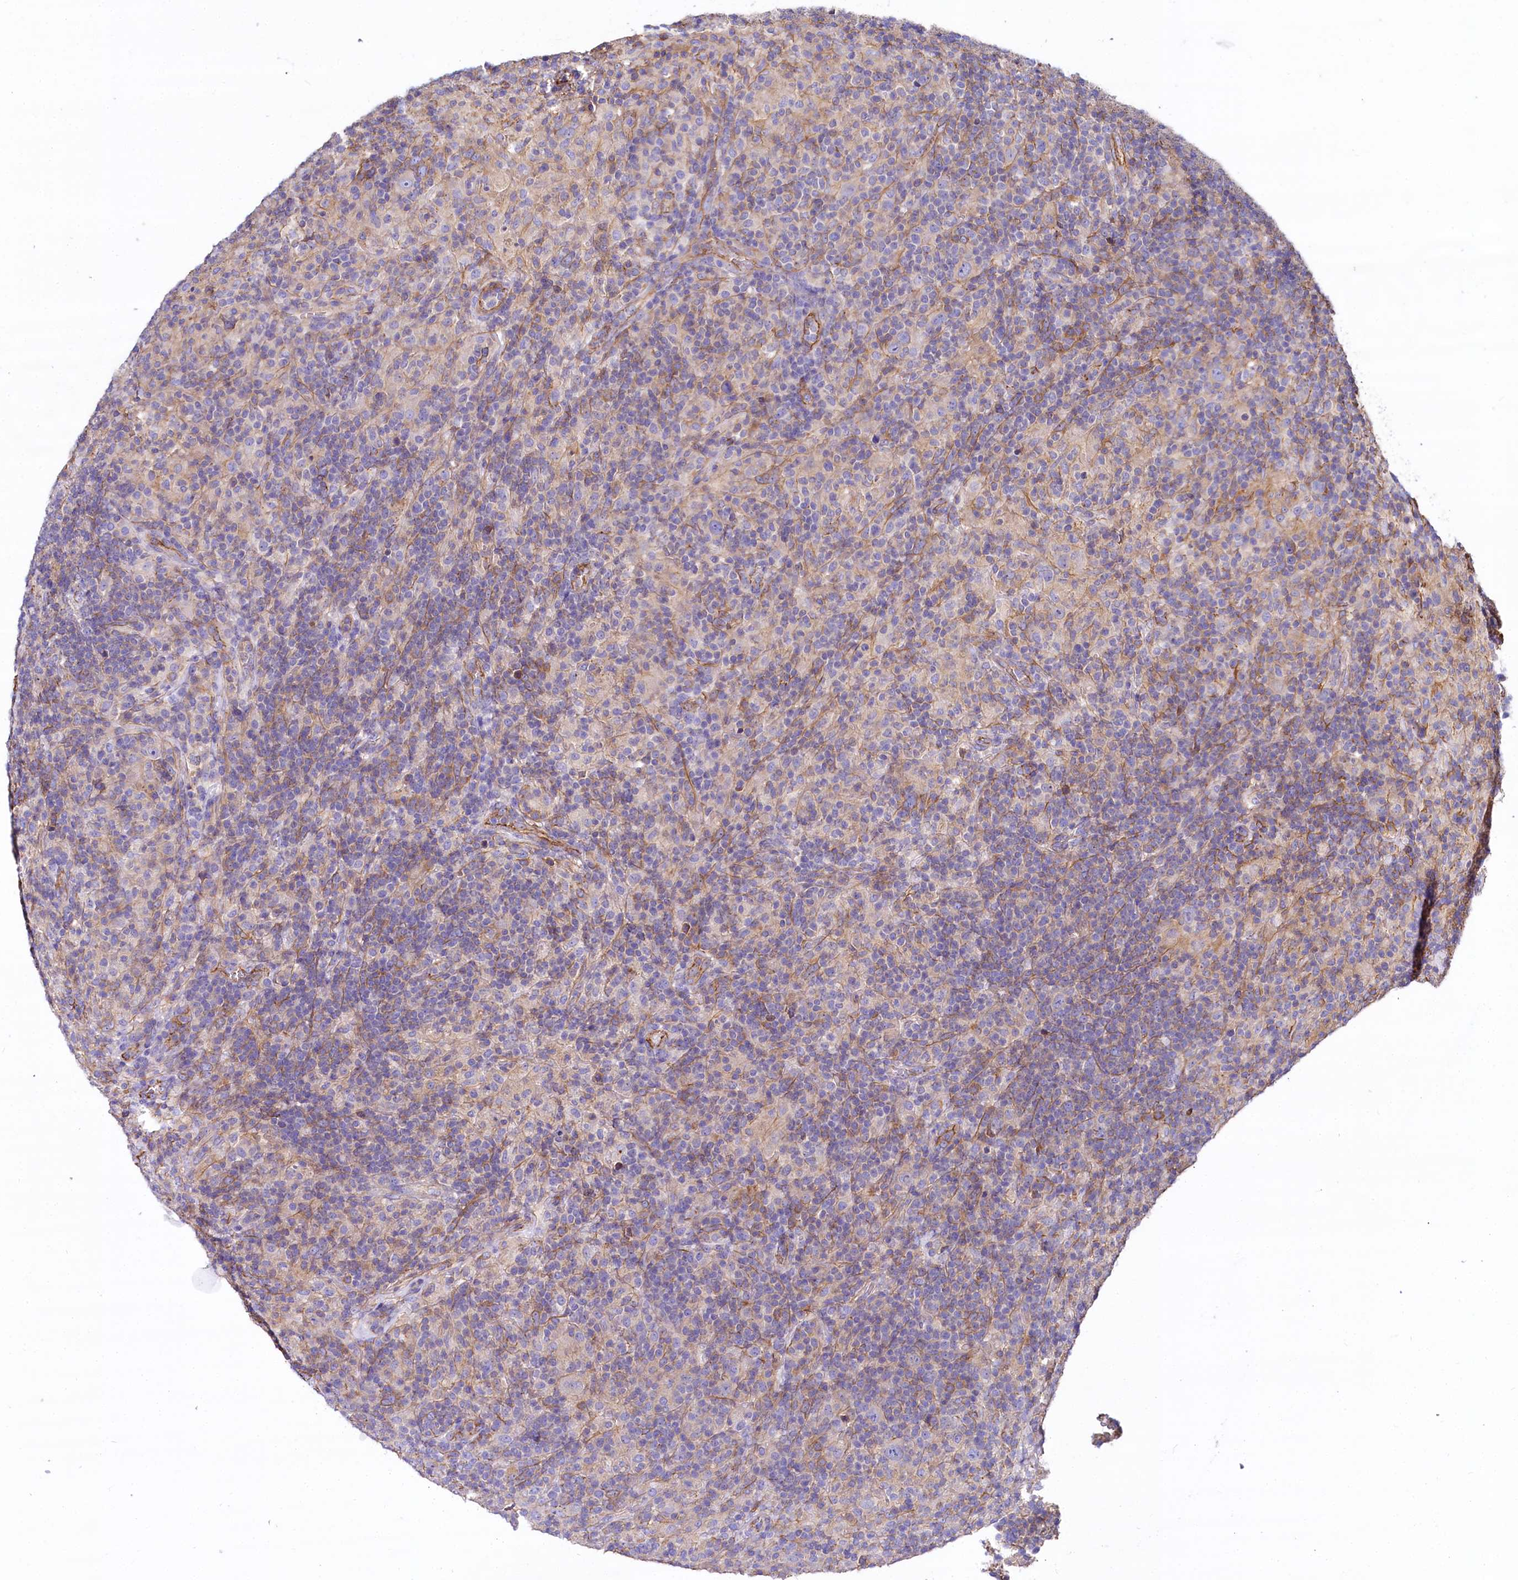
{"staining": {"intensity": "negative", "quantity": "none", "location": "none"}, "tissue": "lymphoma", "cell_type": "Tumor cells", "image_type": "cancer", "snomed": [{"axis": "morphology", "description": "Hodgkin's disease, NOS"}, {"axis": "topography", "description": "Lymph node"}], "caption": "A photomicrograph of Hodgkin's disease stained for a protein demonstrates no brown staining in tumor cells. (DAB immunohistochemistry (IHC) visualized using brightfield microscopy, high magnification).", "gene": "FCHSD2", "patient": {"sex": "male", "age": 70}}